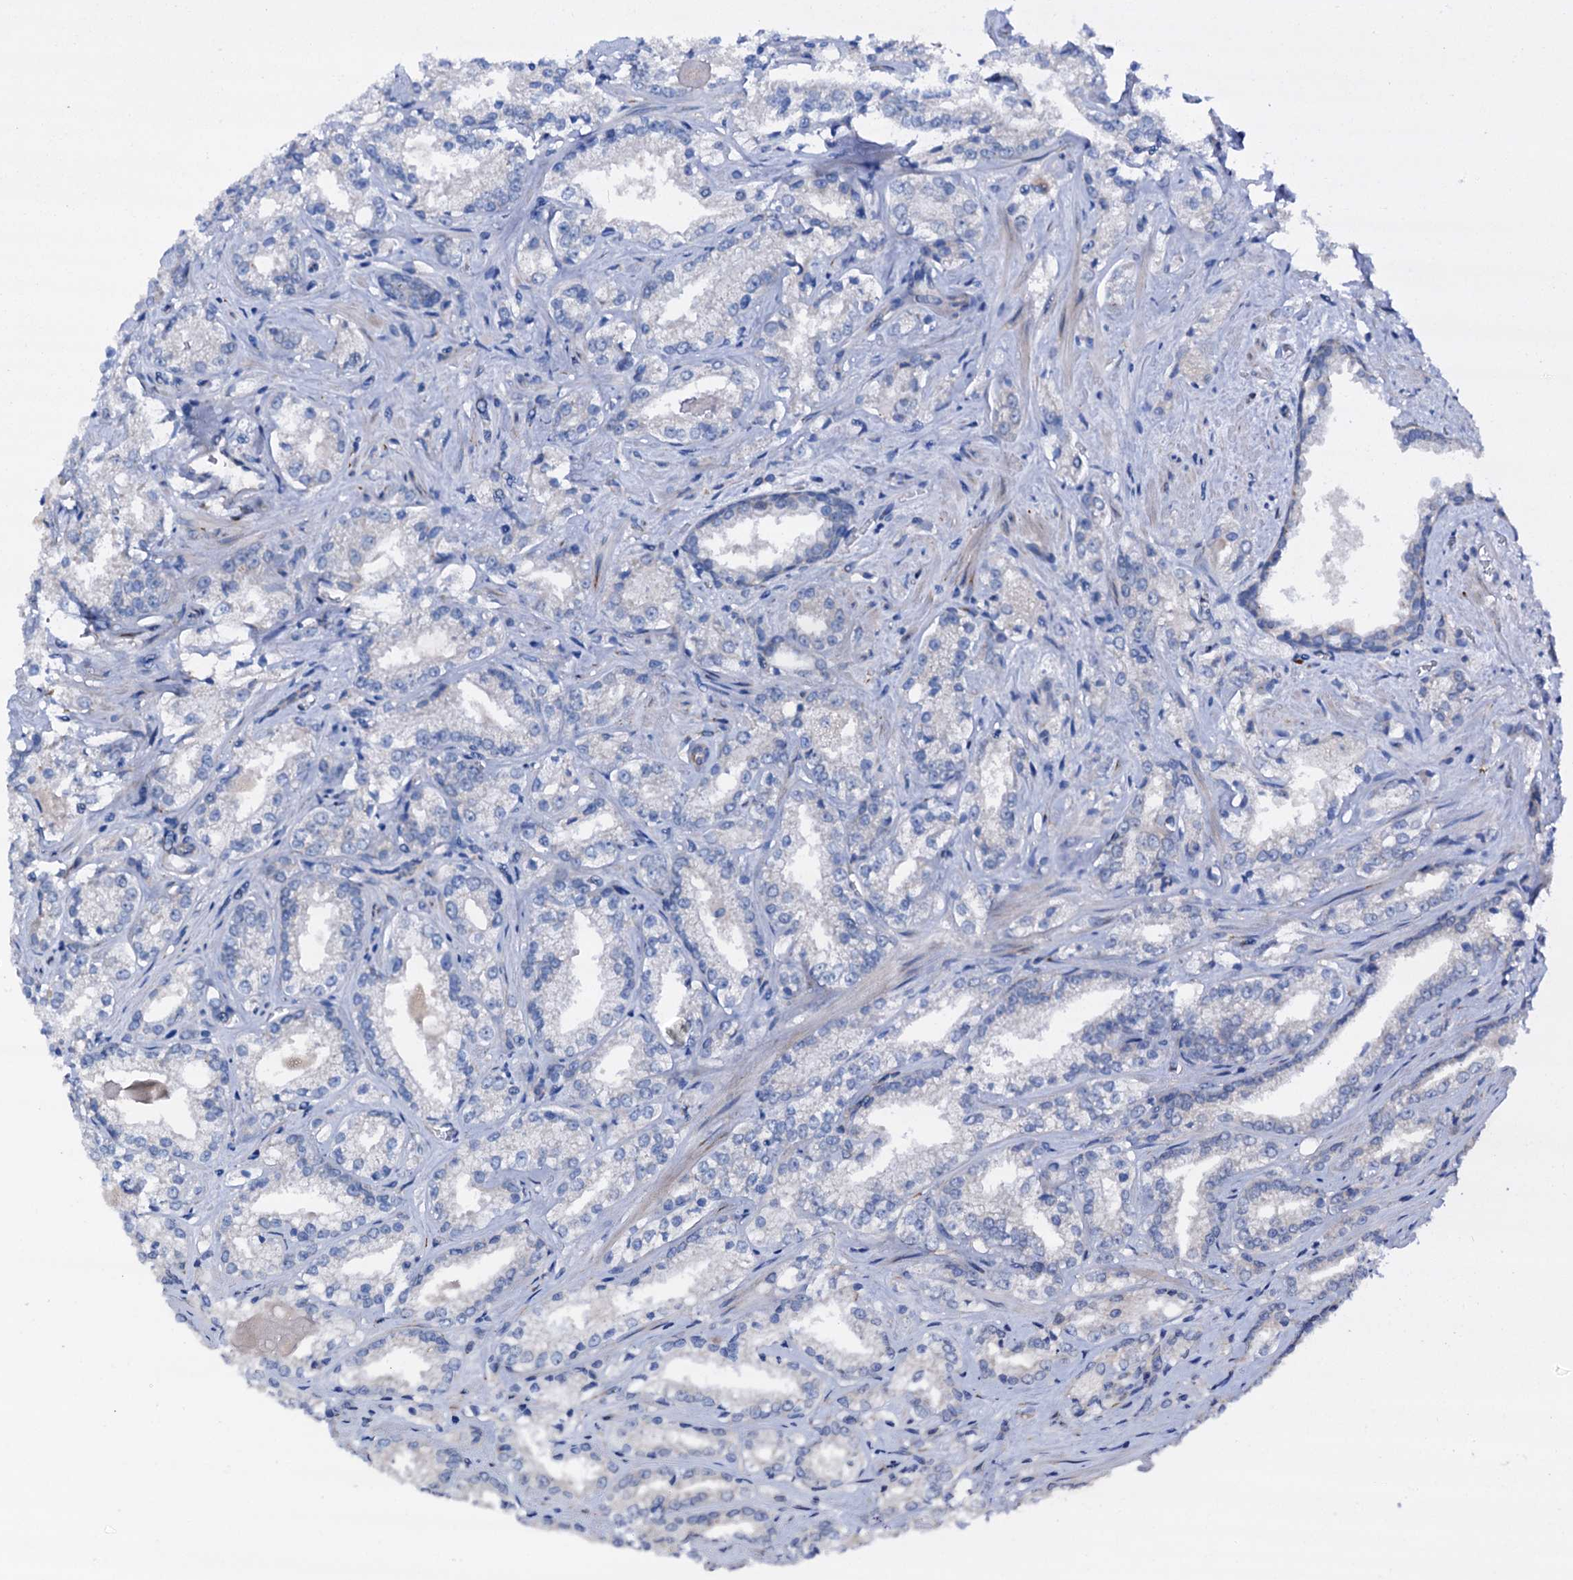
{"staining": {"intensity": "negative", "quantity": "none", "location": "none"}, "tissue": "prostate cancer", "cell_type": "Tumor cells", "image_type": "cancer", "snomed": [{"axis": "morphology", "description": "Adenocarcinoma, Low grade"}, {"axis": "topography", "description": "Prostate"}], "caption": "Tumor cells show no significant protein positivity in prostate cancer.", "gene": "RASSF9", "patient": {"sex": "male", "age": 47}}